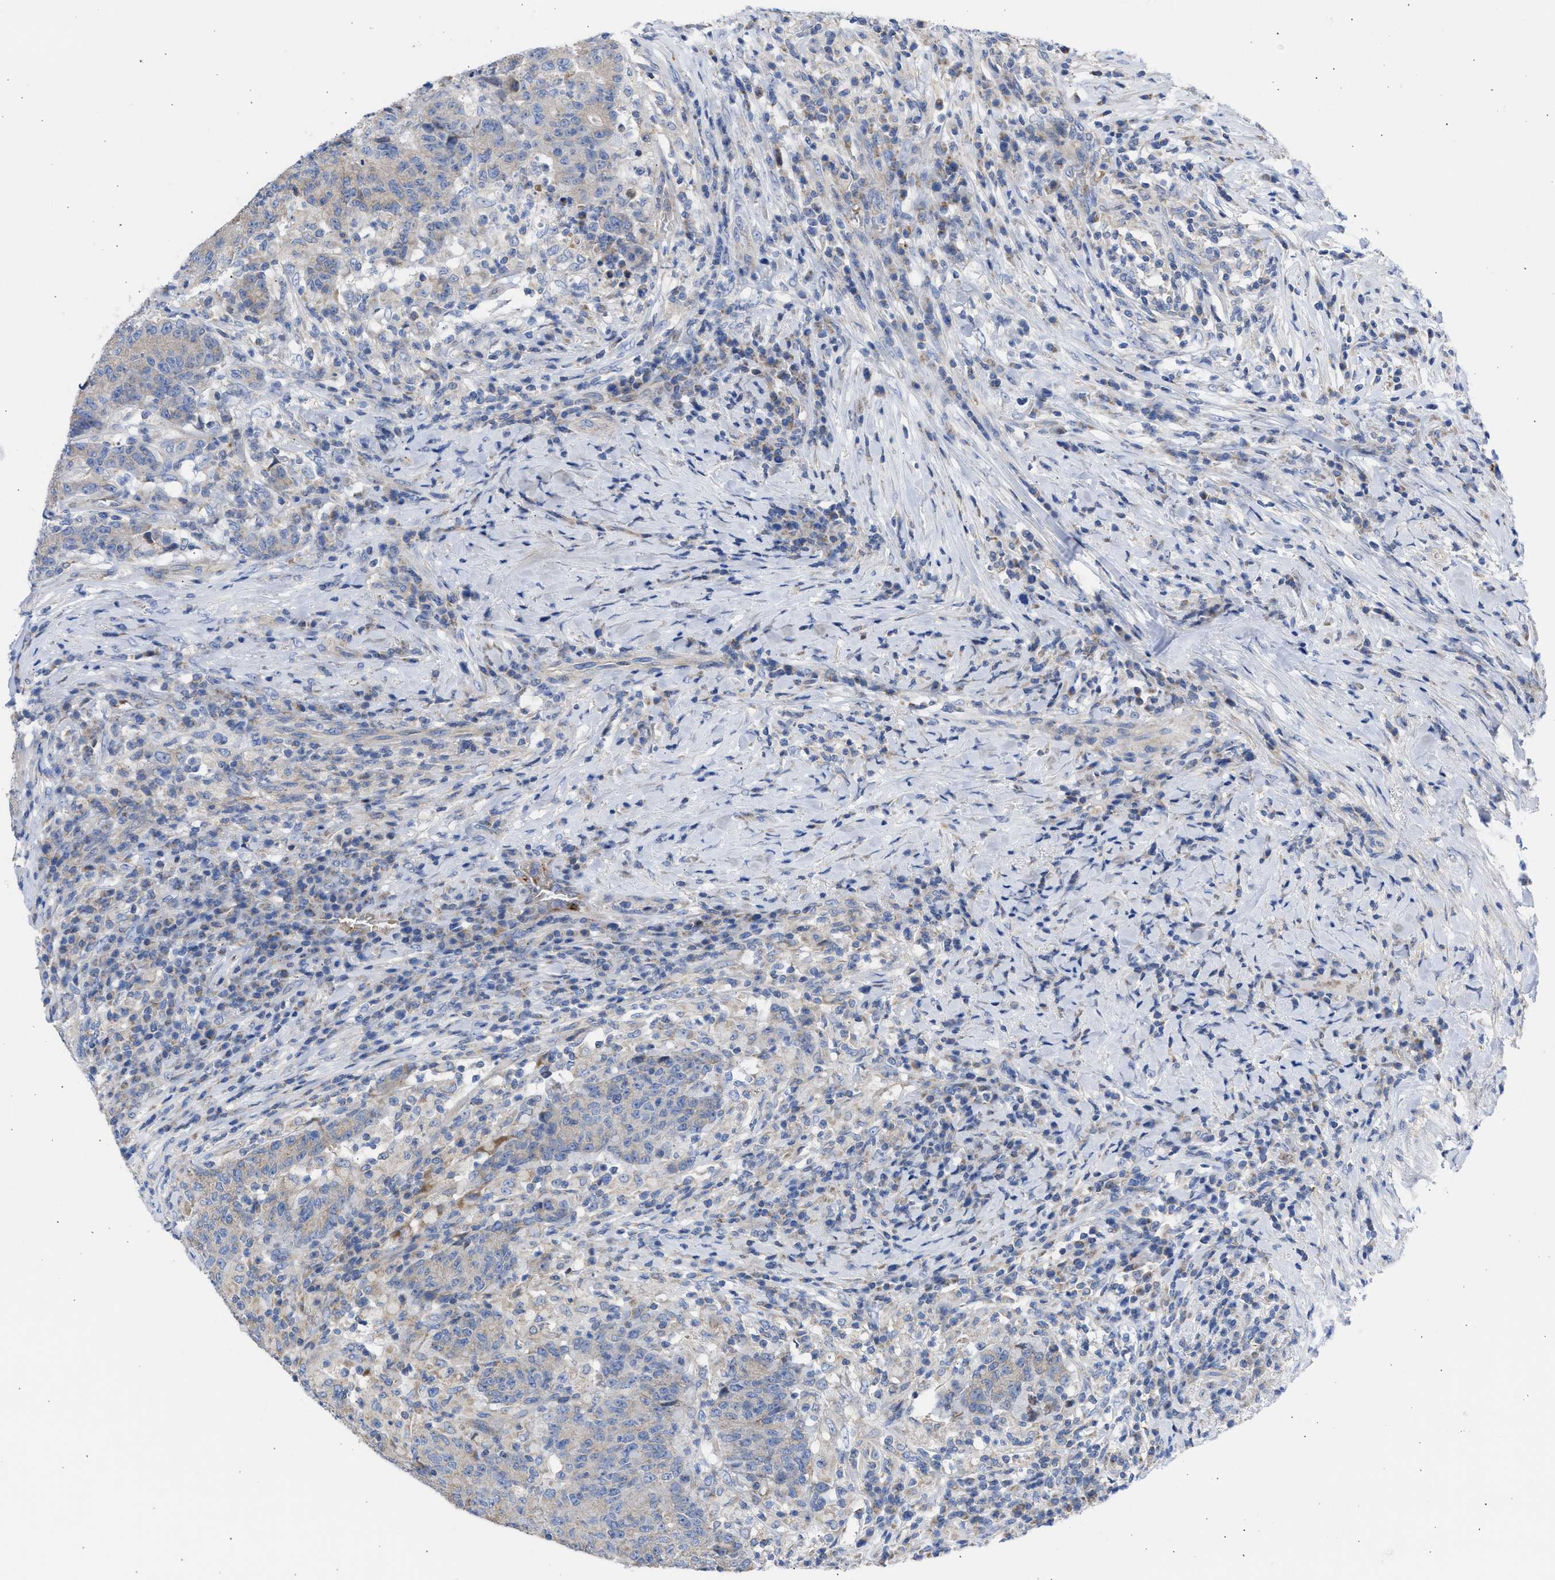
{"staining": {"intensity": "weak", "quantity": "25%-75%", "location": "cytoplasmic/membranous"}, "tissue": "colorectal cancer", "cell_type": "Tumor cells", "image_type": "cancer", "snomed": [{"axis": "morphology", "description": "Normal tissue, NOS"}, {"axis": "morphology", "description": "Adenocarcinoma, NOS"}, {"axis": "topography", "description": "Colon"}], "caption": "Immunohistochemical staining of human colorectal adenocarcinoma displays weak cytoplasmic/membranous protein positivity in approximately 25%-75% of tumor cells.", "gene": "BTG3", "patient": {"sex": "female", "age": 75}}